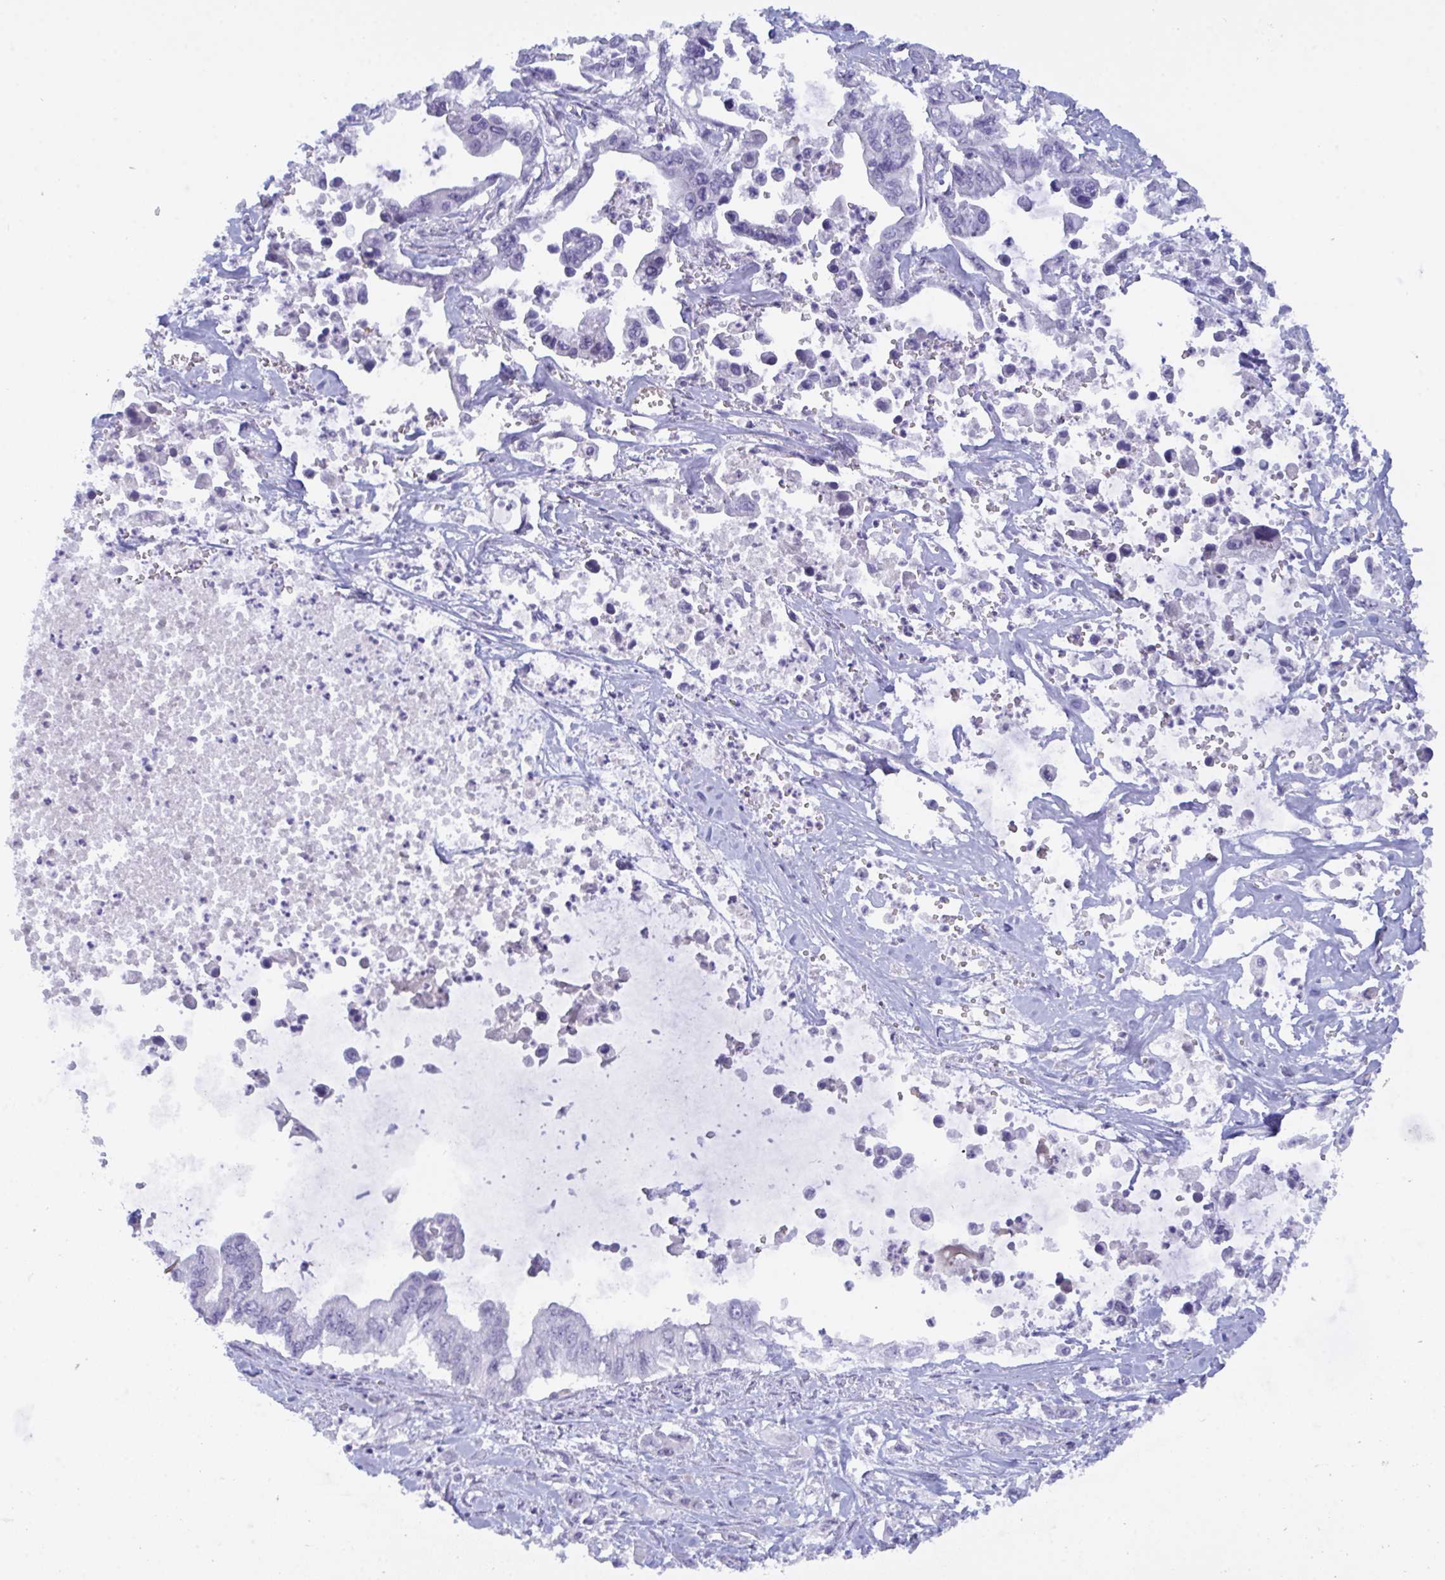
{"staining": {"intensity": "negative", "quantity": "none", "location": "none"}, "tissue": "pancreatic cancer", "cell_type": "Tumor cells", "image_type": "cancer", "snomed": [{"axis": "morphology", "description": "Adenocarcinoma, NOS"}, {"axis": "topography", "description": "Pancreas"}], "caption": "Pancreatic cancer (adenocarcinoma) was stained to show a protein in brown. There is no significant expression in tumor cells.", "gene": "SERPINB13", "patient": {"sex": "male", "age": 61}}